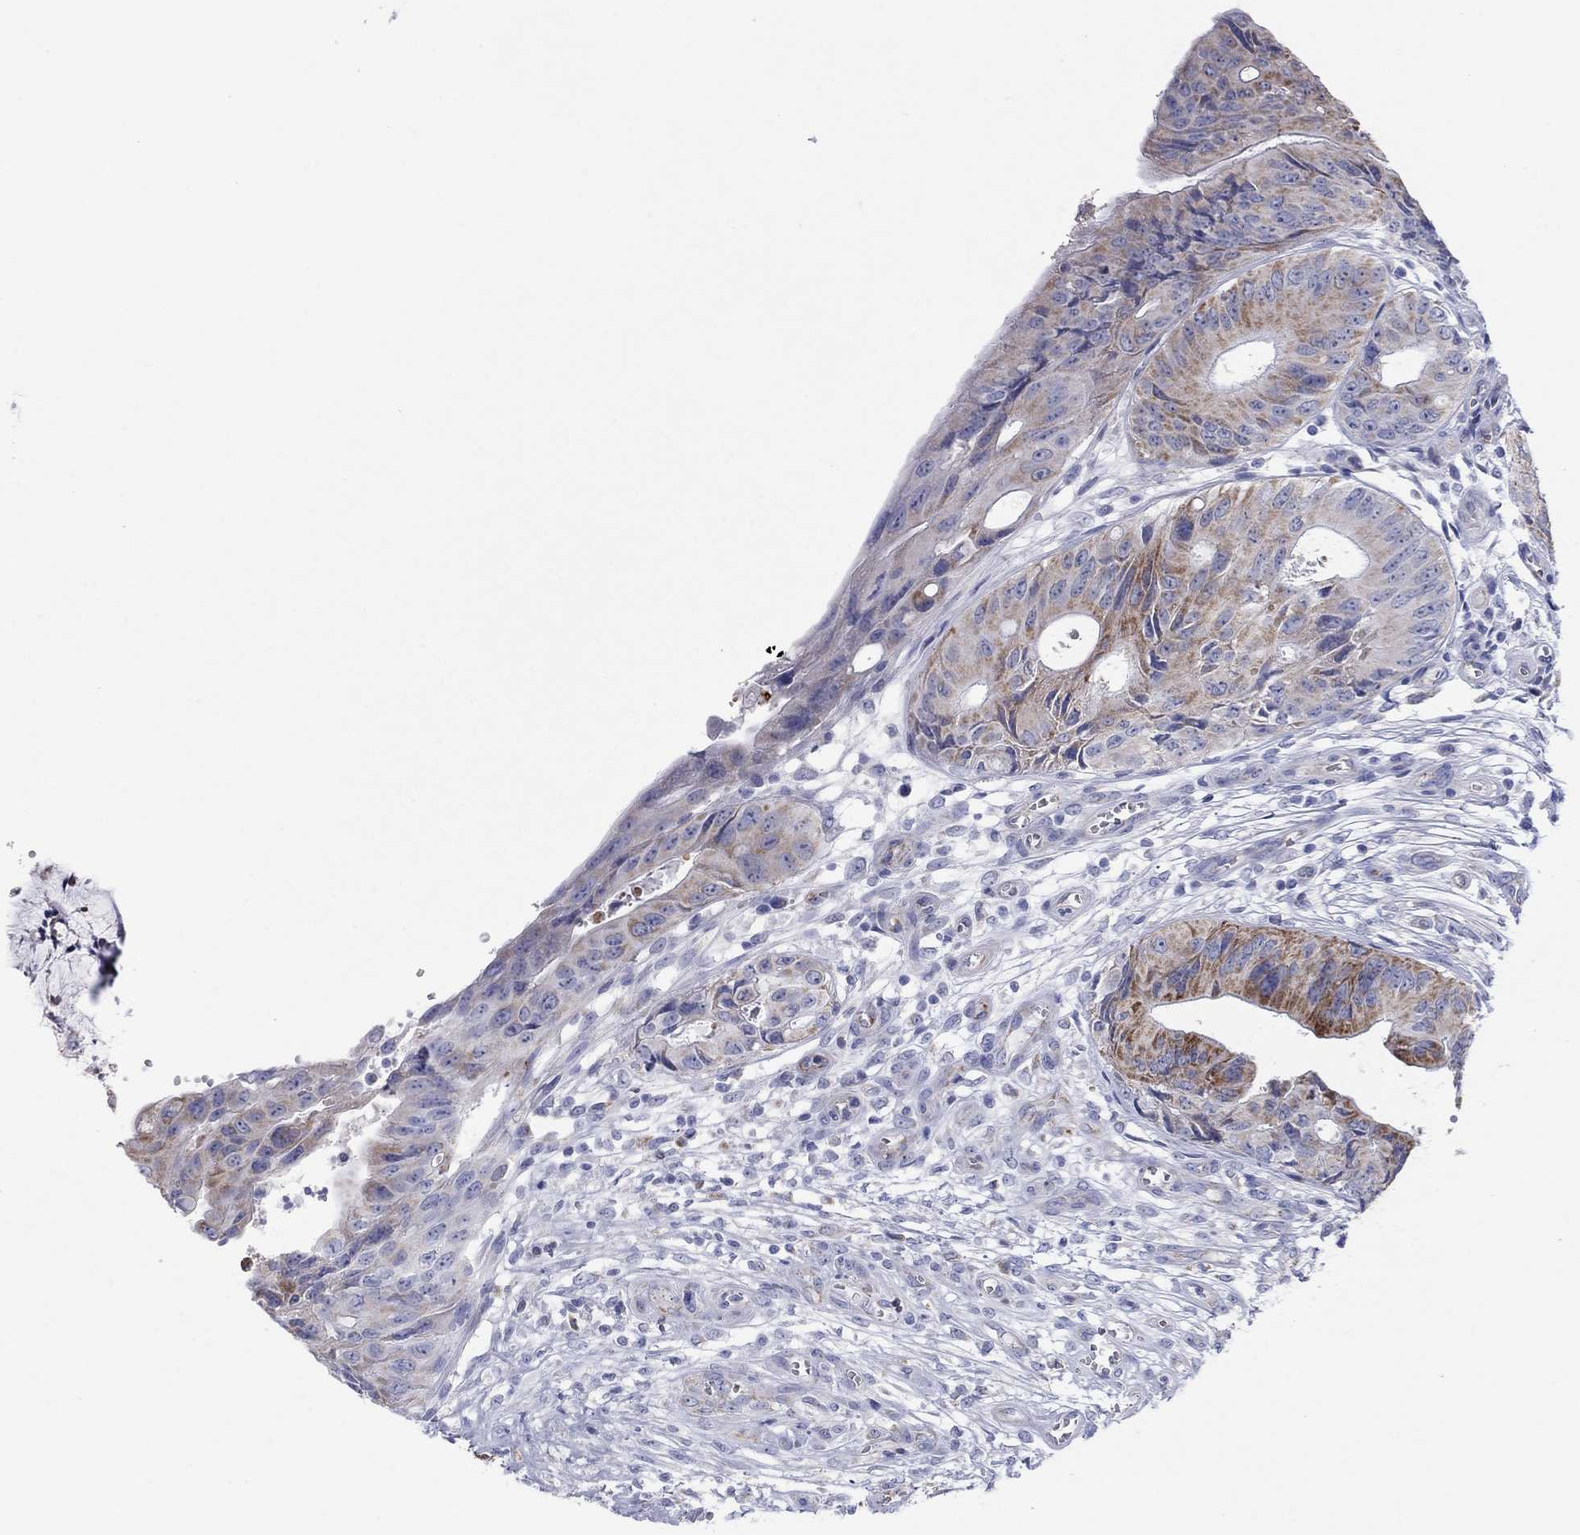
{"staining": {"intensity": "strong", "quantity": "<25%", "location": "cytoplasmic/membranous"}, "tissue": "colorectal cancer", "cell_type": "Tumor cells", "image_type": "cancer", "snomed": [{"axis": "morphology", "description": "Normal tissue, NOS"}, {"axis": "morphology", "description": "Adenocarcinoma, NOS"}, {"axis": "topography", "description": "Colon"}], "caption": "A photomicrograph showing strong cytoplasmic/membranous staining in approximately <25% of tumor cells in adenocarcinoma (colorectal), as visualized by brown immunohistochemical staining.", "gene": "MGST3", "patient": {"sex": "male", "age": 65}}